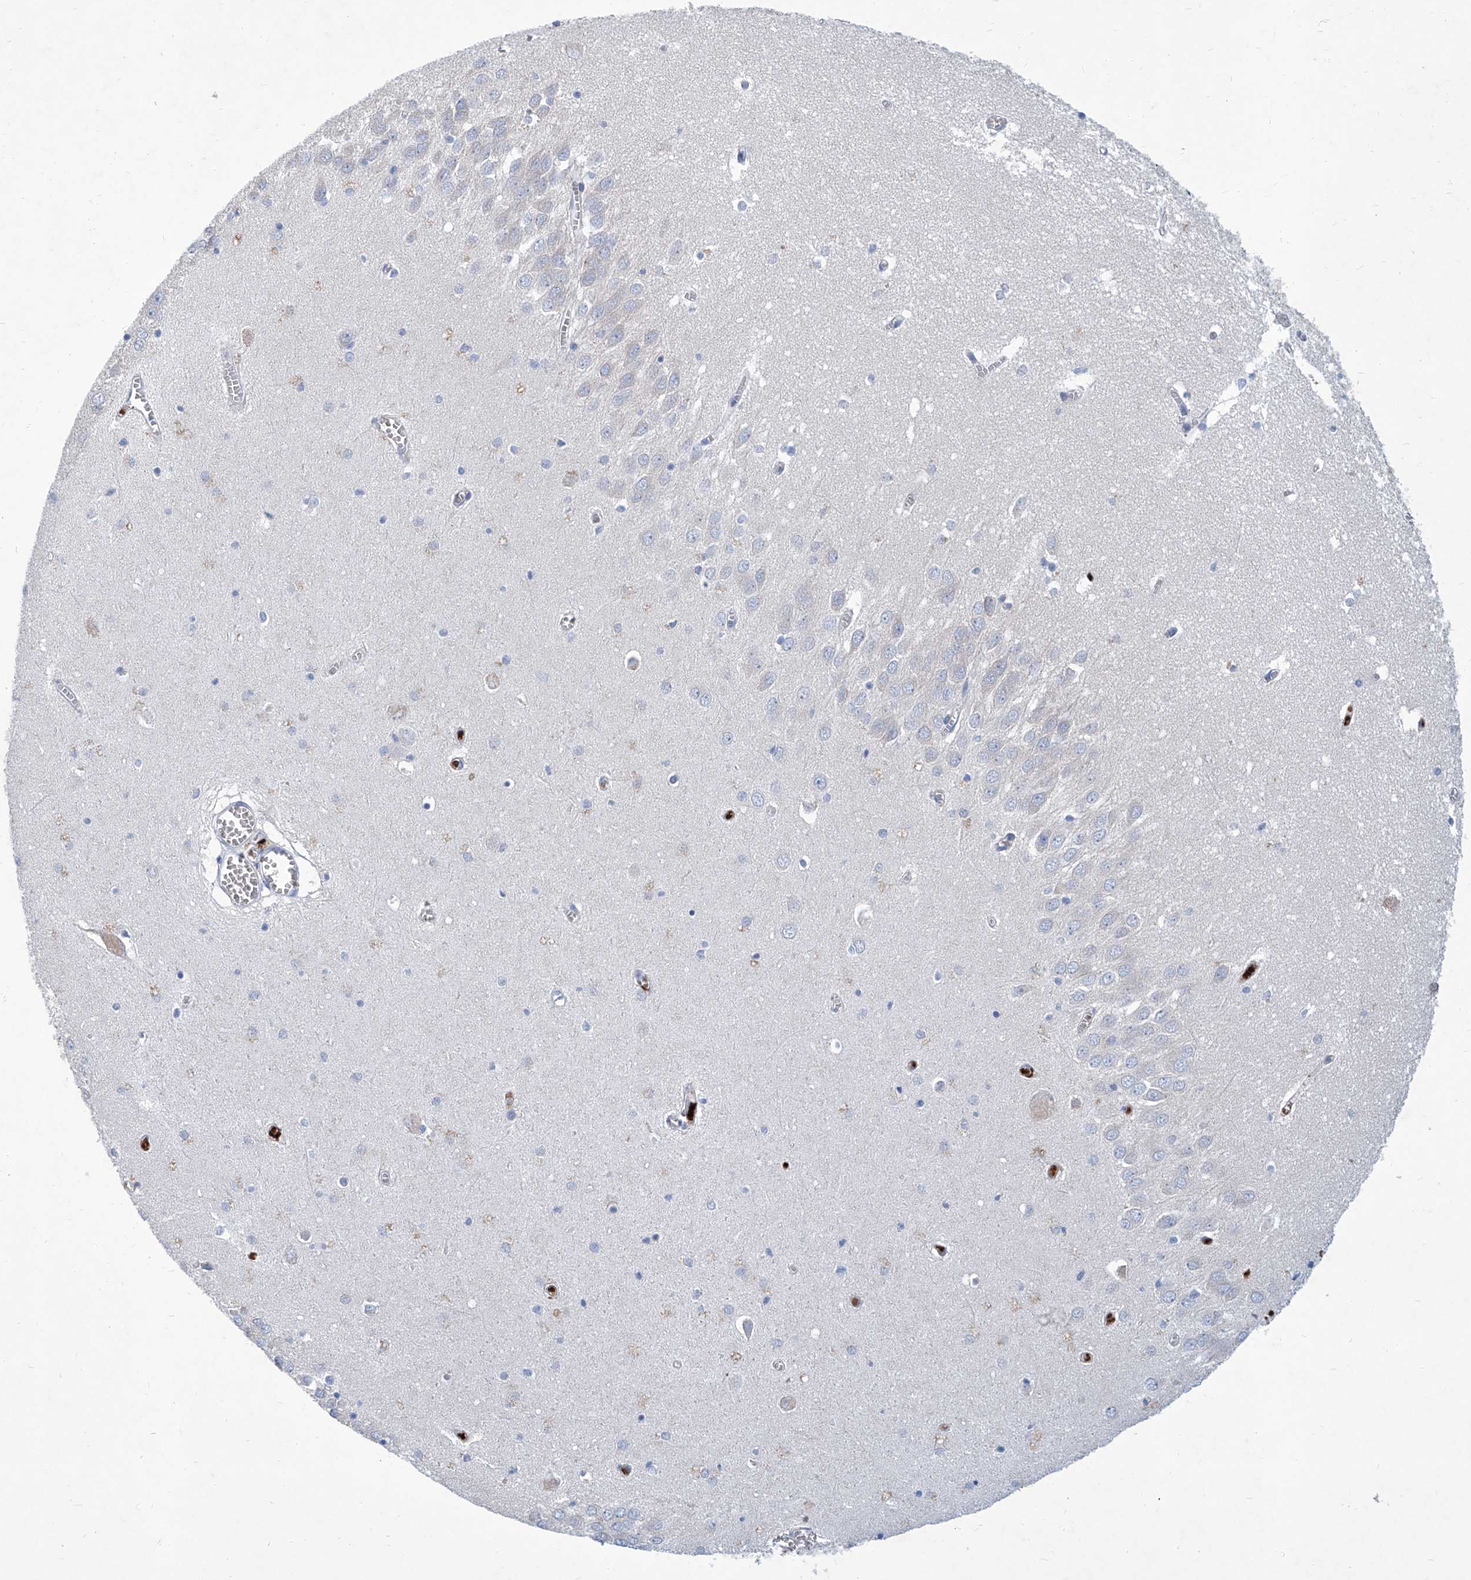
{"staining": {"intensity": "negative", "quantity": "none", "location": "none"}, "tissue": "hippocampus", "cell_type": "Glial cells", "image_type": "normal", "snomed": [{"axis": "morphology", "description": "Normal tissue, NOS"}, {"axis": "topography", "description": "Hippocampus"}], "caption": "Immunohistochemistry (IHC) of normal human hippocampus shows no positivity in glial cells. (Stains: DAB immunohistochemistry with hematoxylin counter stain, Microscopy: brightfield microscopy at high magnification).", "gene": "FPR2", "patient": {"sex": "male", "age": 70}}